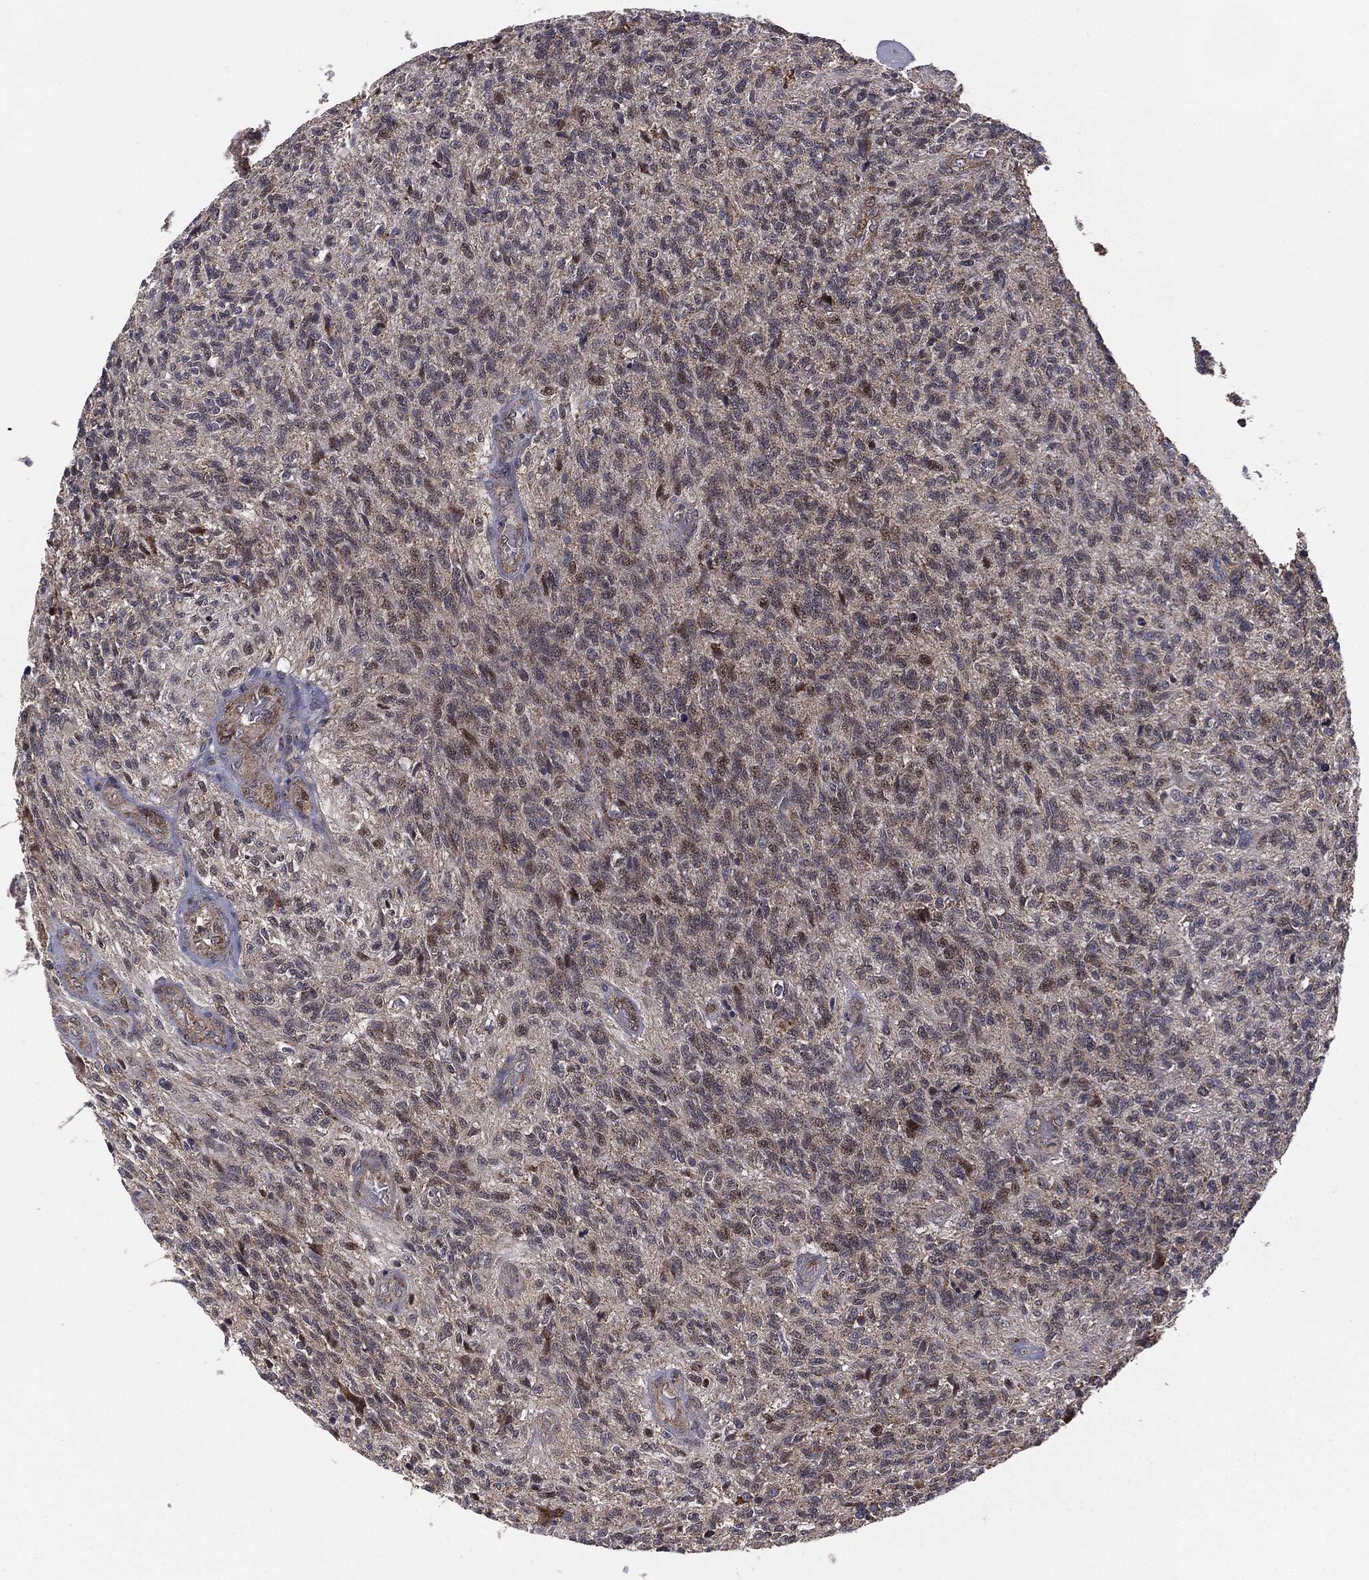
{"staining": {"intensity": "moderate", "quantity": "25%-75%", "location": "cytoplasmic/membranous"}, "tissue": "glioma", "cell_type": "Tumor cells", "image_type": "cancer", "snomed": [{"axis": "morphology", "description": "Glioma, malignant, High grade"}, {"axis": "topography", "description": "Brain"}], "caption": "Glioma tissue shows moderate cytoplasmic/membranous staining in about 25%-75% of tumor cells (IHC, brightfield microscopy, high magnification).", "gene": "MTOR", "patient": {"sex": "male", "age": 56}}